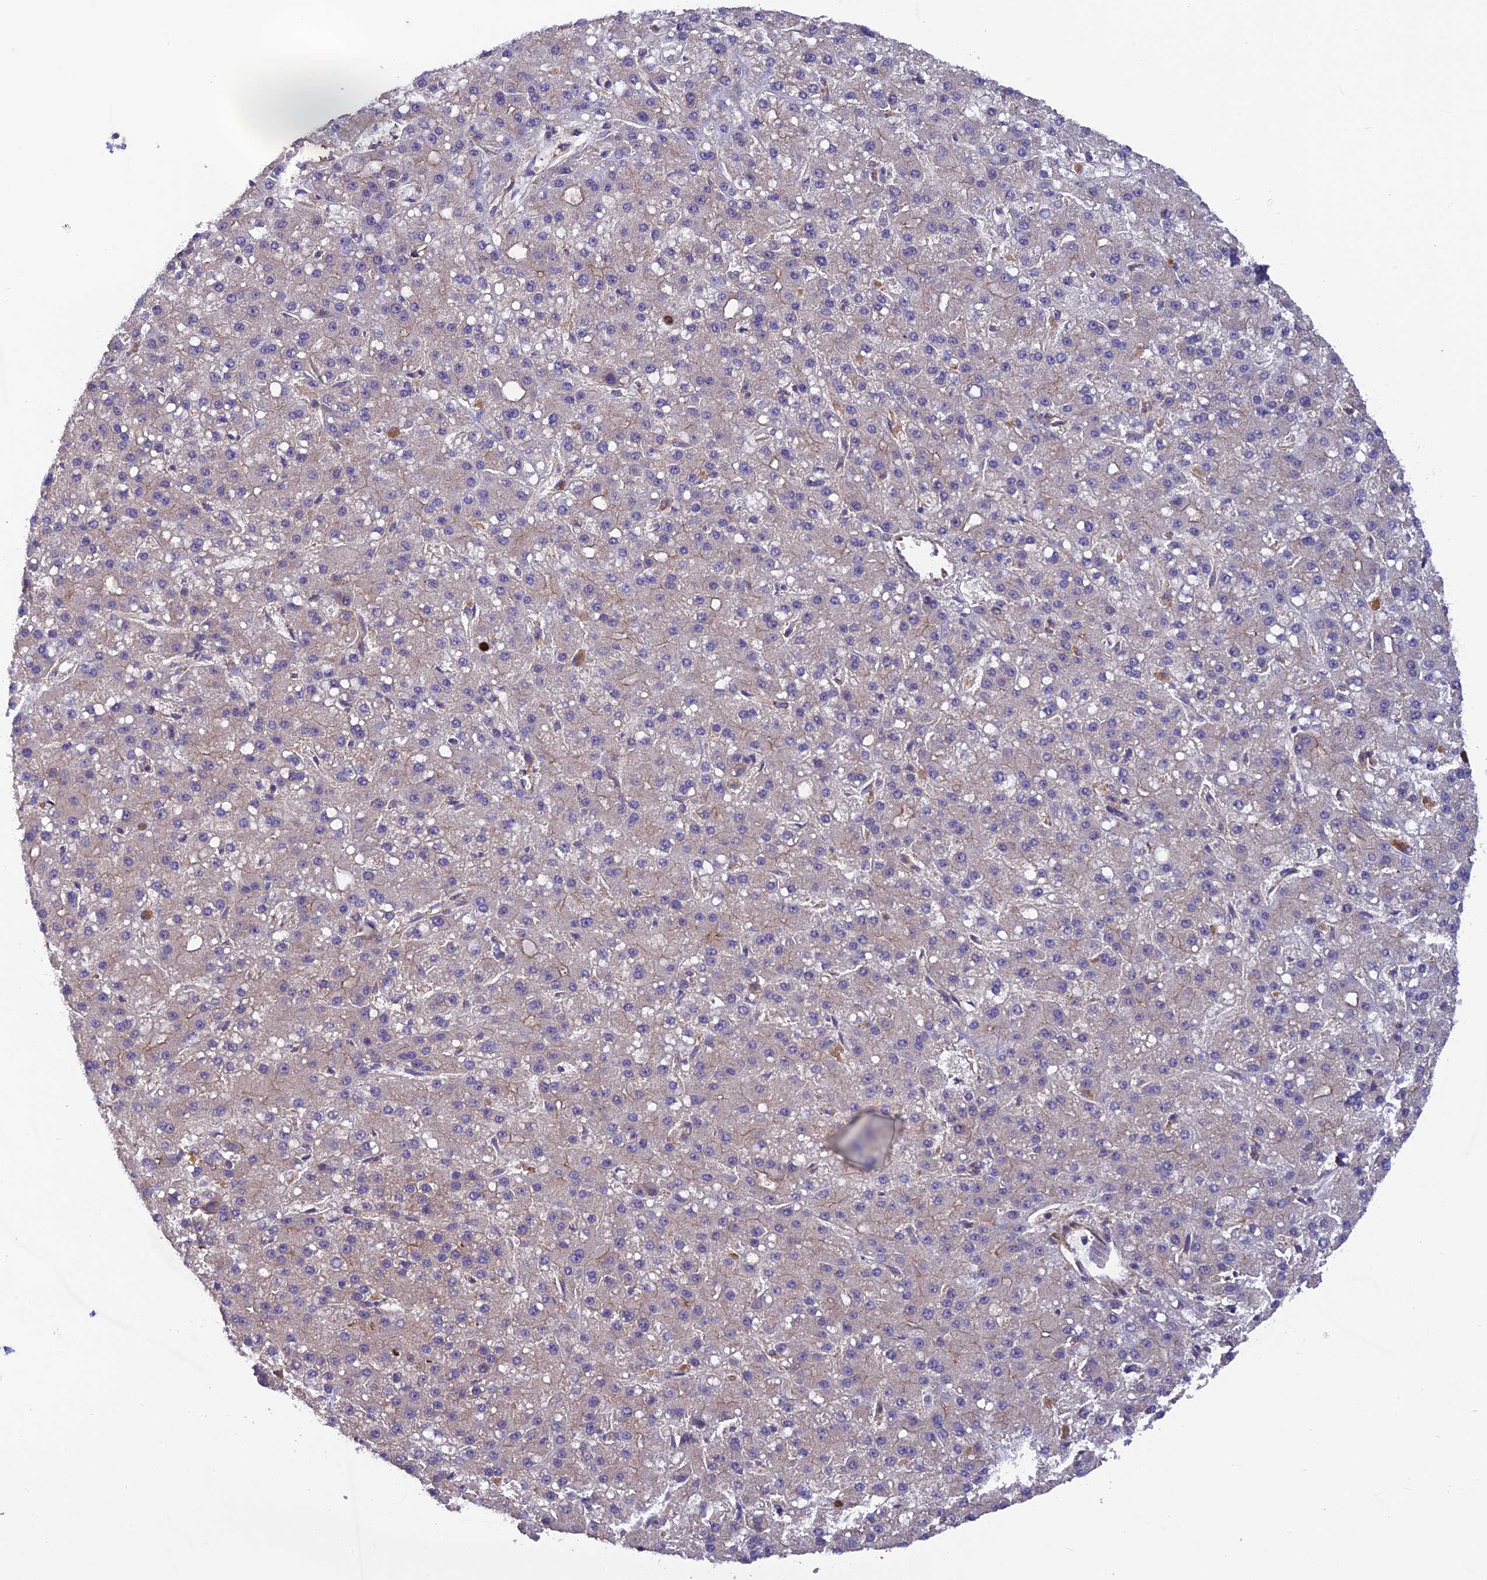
{"staining": {"intensity": "weak", "quantity": "25%-75%", "location": "cytoplasmic/membranous"}, "tissue": "liver cancer", "cell_type": "Tumor cells", "image_type": "cancer", "snomed": [{"axis": "morphology", "description": "Carcinoma, Hepatocellular, NOS"}, {"axis": "topography", "description": "Liver"}], "caption": "High-power microscopy captured an immunohistochemistry histopathology image of liver cancer, revealing weak cytoplasmic/membranous expression in about 25%-75% of tumor cells. (DAB = brown stain, brightfield microscopy at high magnification).", "gene": "ADAMTS15", "patient": {"sex": "male", "age": 67}}